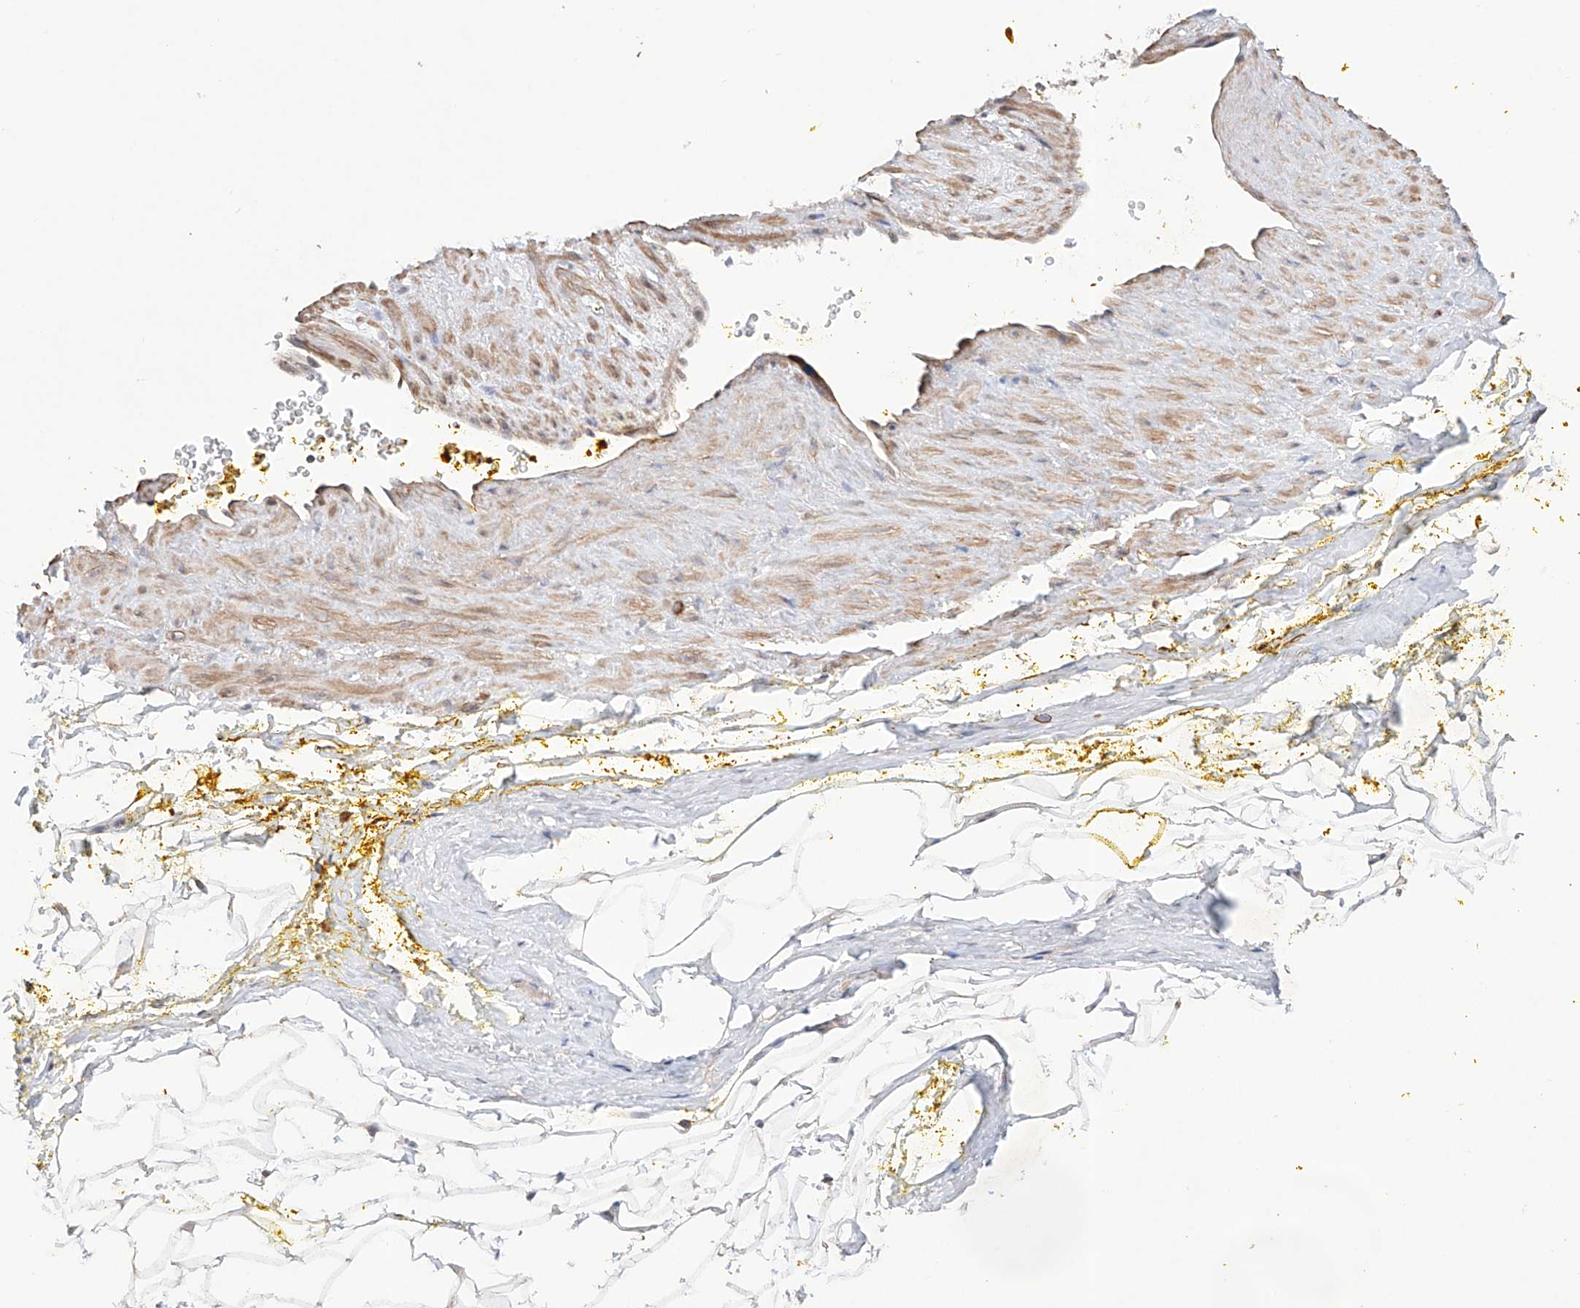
{"staining": {"intensity": "negative", "quantity": "none", "location": "none"}, "tissue": "adipose tissue", "cell_type": "Adipocytes", "image_type": "normal", "snomed": [{"axis": "morphology", "description": "Normal tissue, NOS"}, {"axis": "morphology", "description": "Adenocarcinoma, Low grade"}, {"axis": "topography", "description": "Prostate"}, {"axis": "topography", "description": "Peripheral nerve tissue"}], "caption": "Immunohistochemistry (IHC) of normal human adipose tissue reveals no expression in adipocytes.", "gene": "AFG1L", "patient": {"sex": "male", "age": 63}}